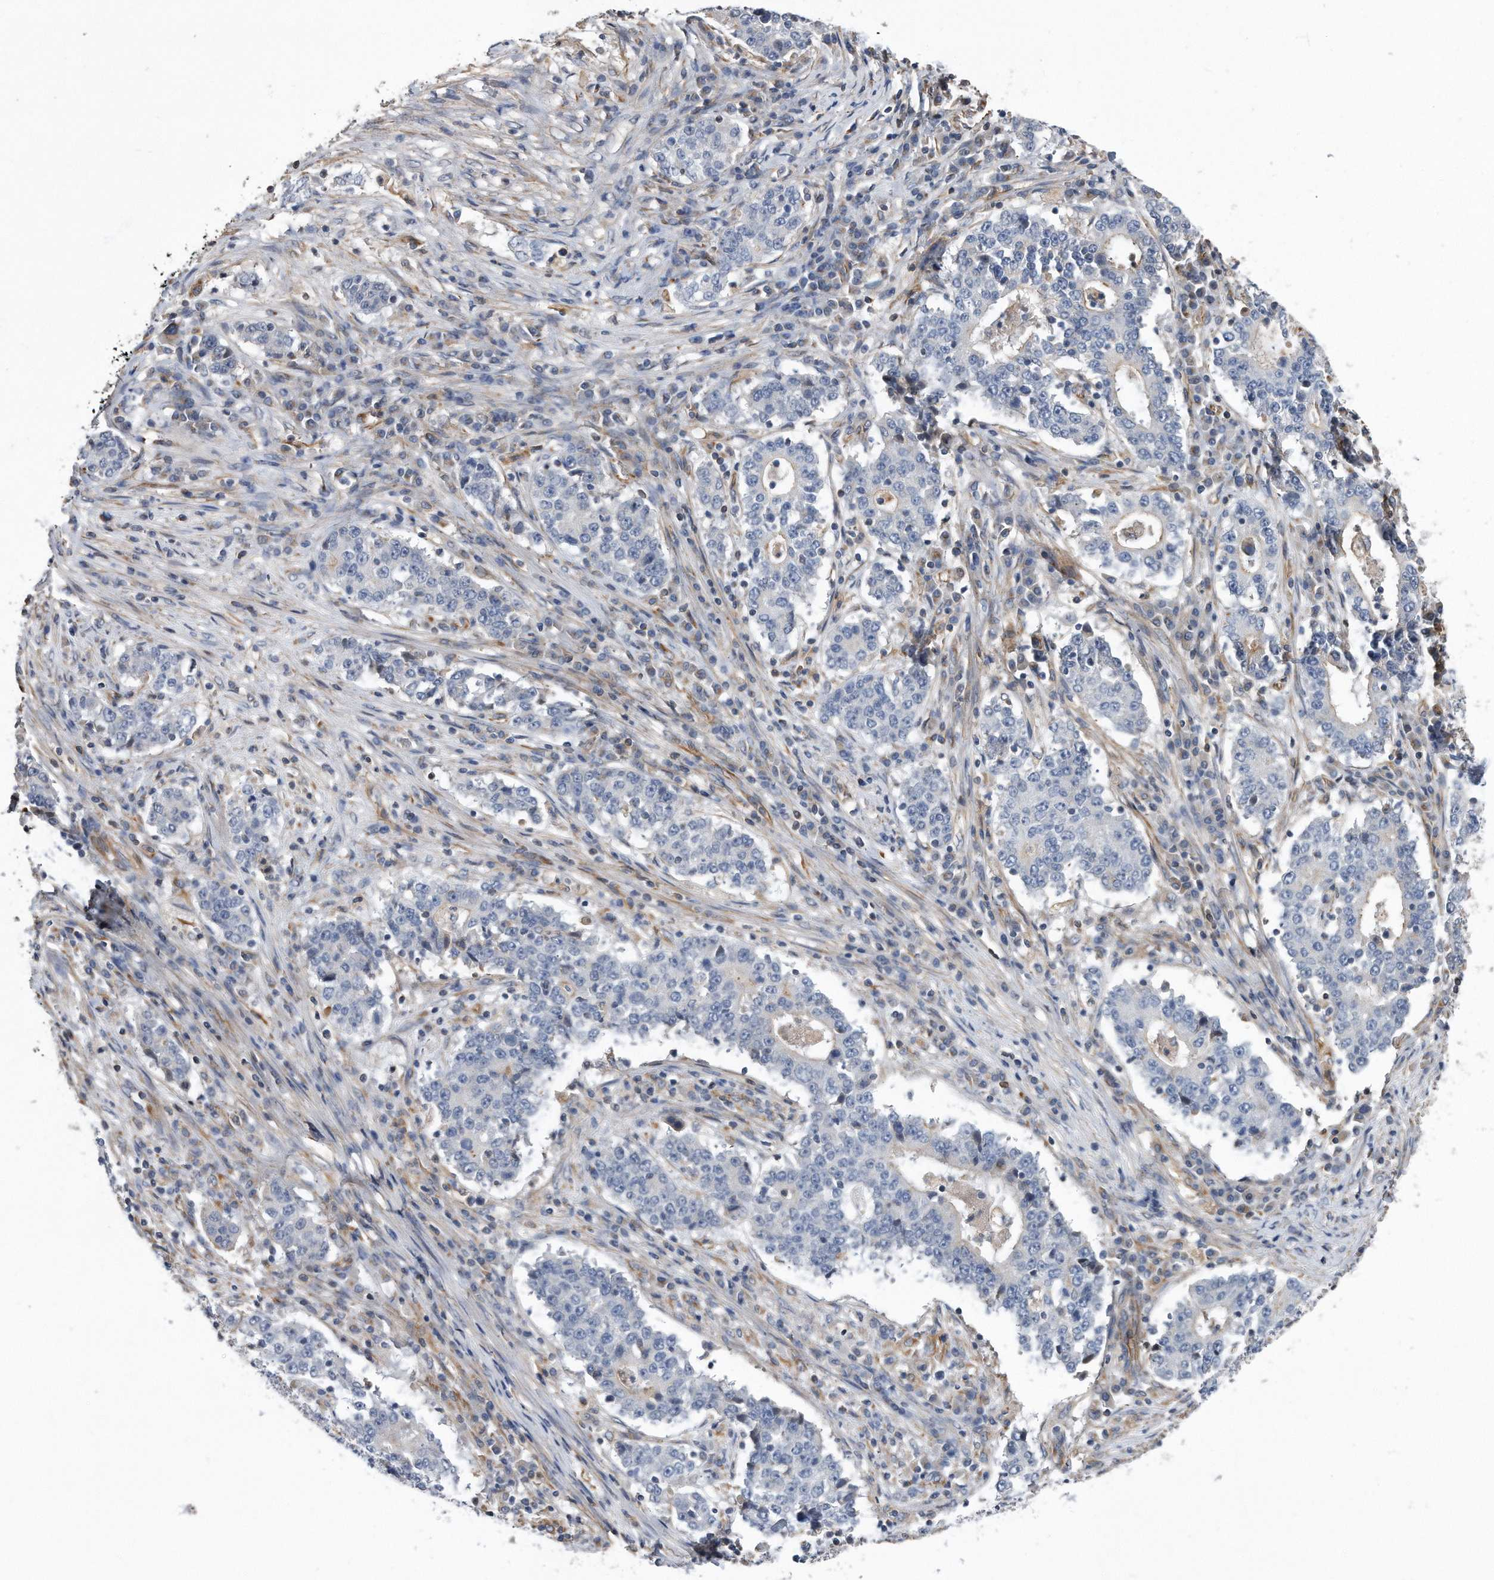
{"staining": {"intensity": "negative", "quantity": "none", "location": "none"}, "tissue": "stomach cancer", "cell_type": "Tumor cells", "image_type": "cancer", "snomed": [{"axis": "morphology", "description": "Adenocarcinoma, NOS"}, {"axis": "topography", "description": "Stomach"}], "caption": "This is an immunohistochemistry (IHC) histopathology image of human adenocarcinoma (stomach). There is no positivity in tumor cells.", "gene": "GPC1", "patient": {"sex": "male", "age": 59}}